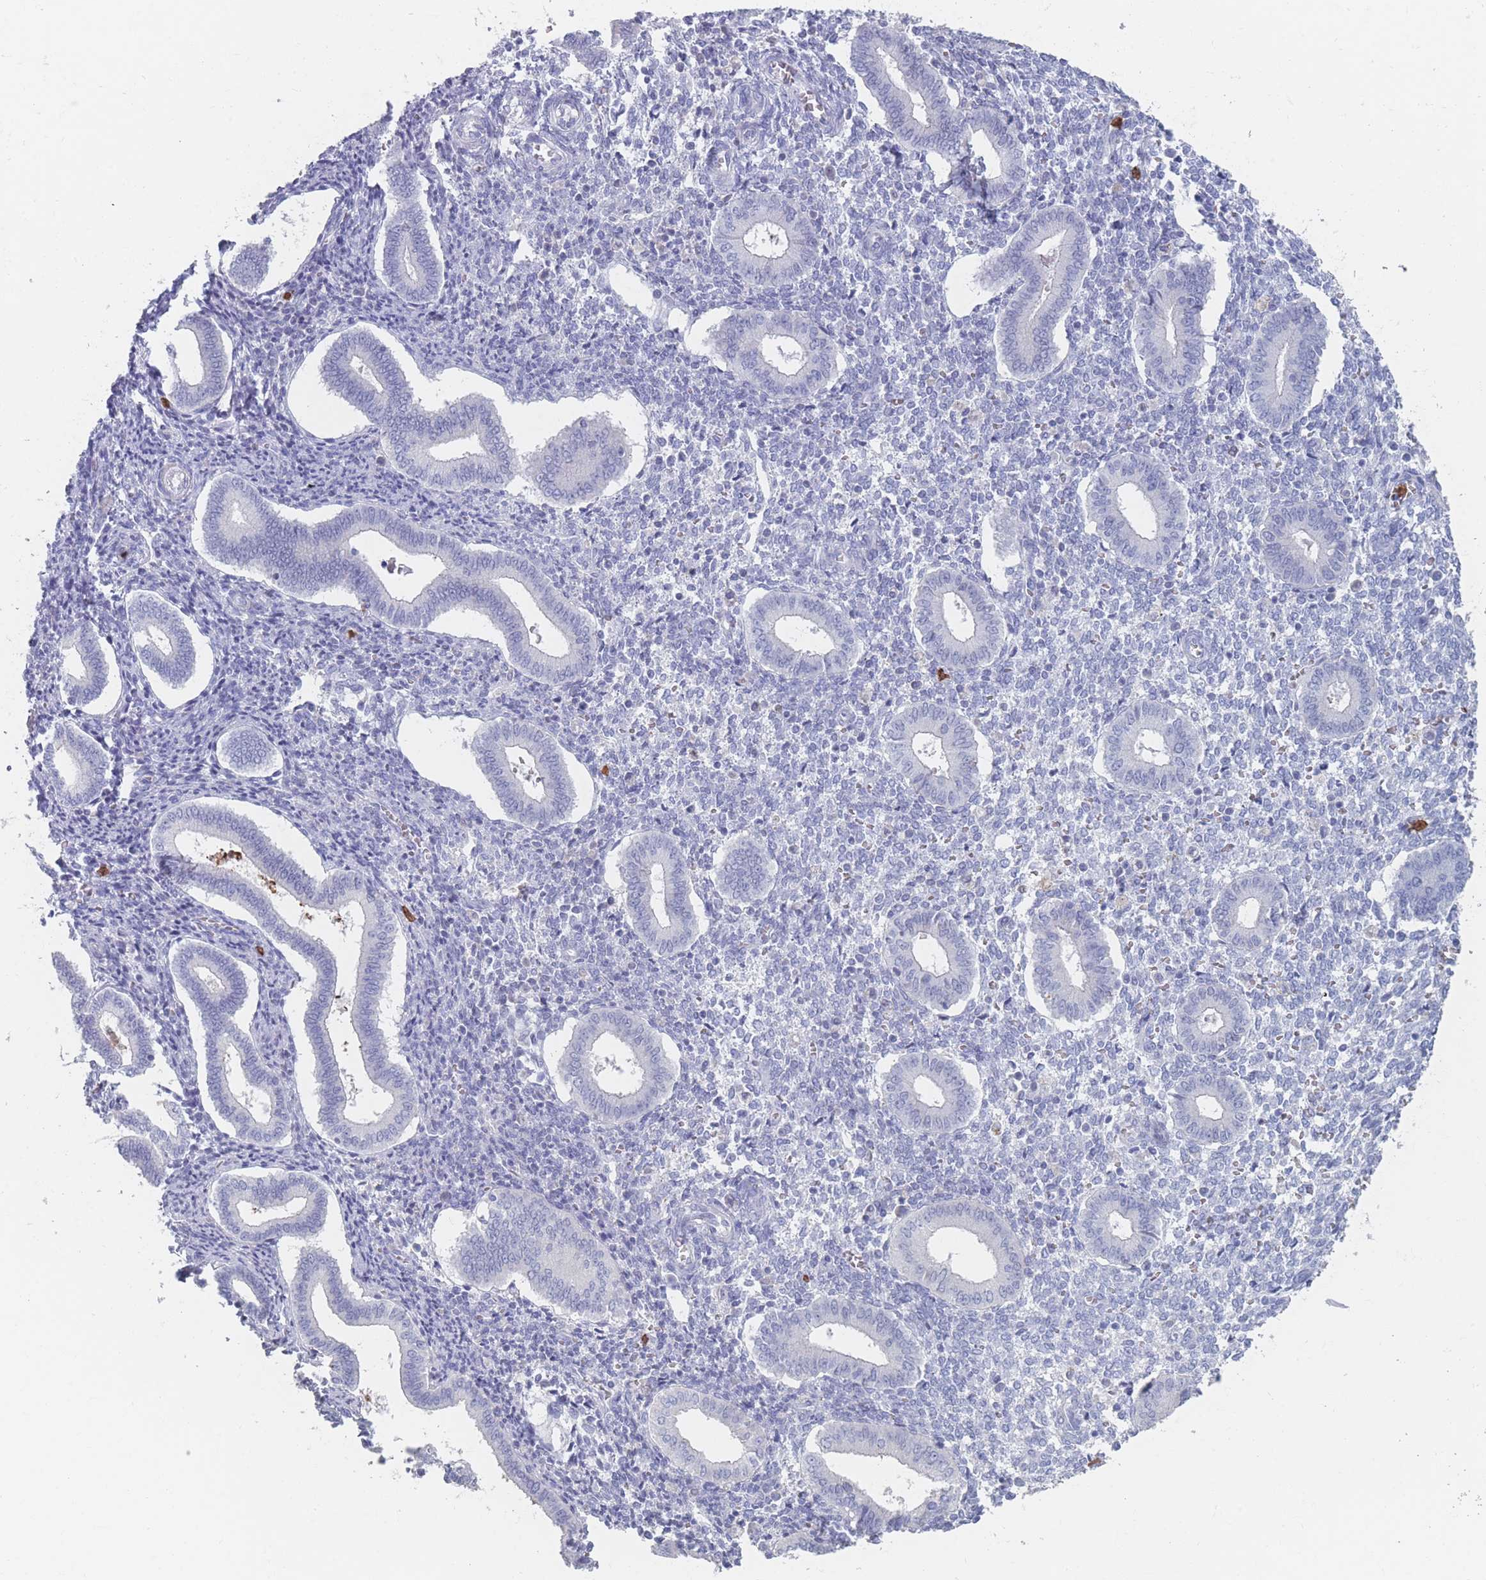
{"staining": {"intensity": "negative", "quantity": "none", "location": "none"}, "tissue": "endometrium", "cell_type": "Cells in endometrial stroma", "image_type": "normal", "snomed": [{"axis": "morphology", "description": "Normal tissue, NOS"}, {"axis": "topography", "description": "Endometrium"}], "caption": "This micrograph is of benign endometrium stained with IHC to label a protein in brown with the nuclei are counter-stained blue. There is no expression in cells in endometrial stroma. (DAB immunohistochemistry with hematoxylin counter stain).", "gene": "ATP1A3", "patient": {"sex": "female", "age": 44}}